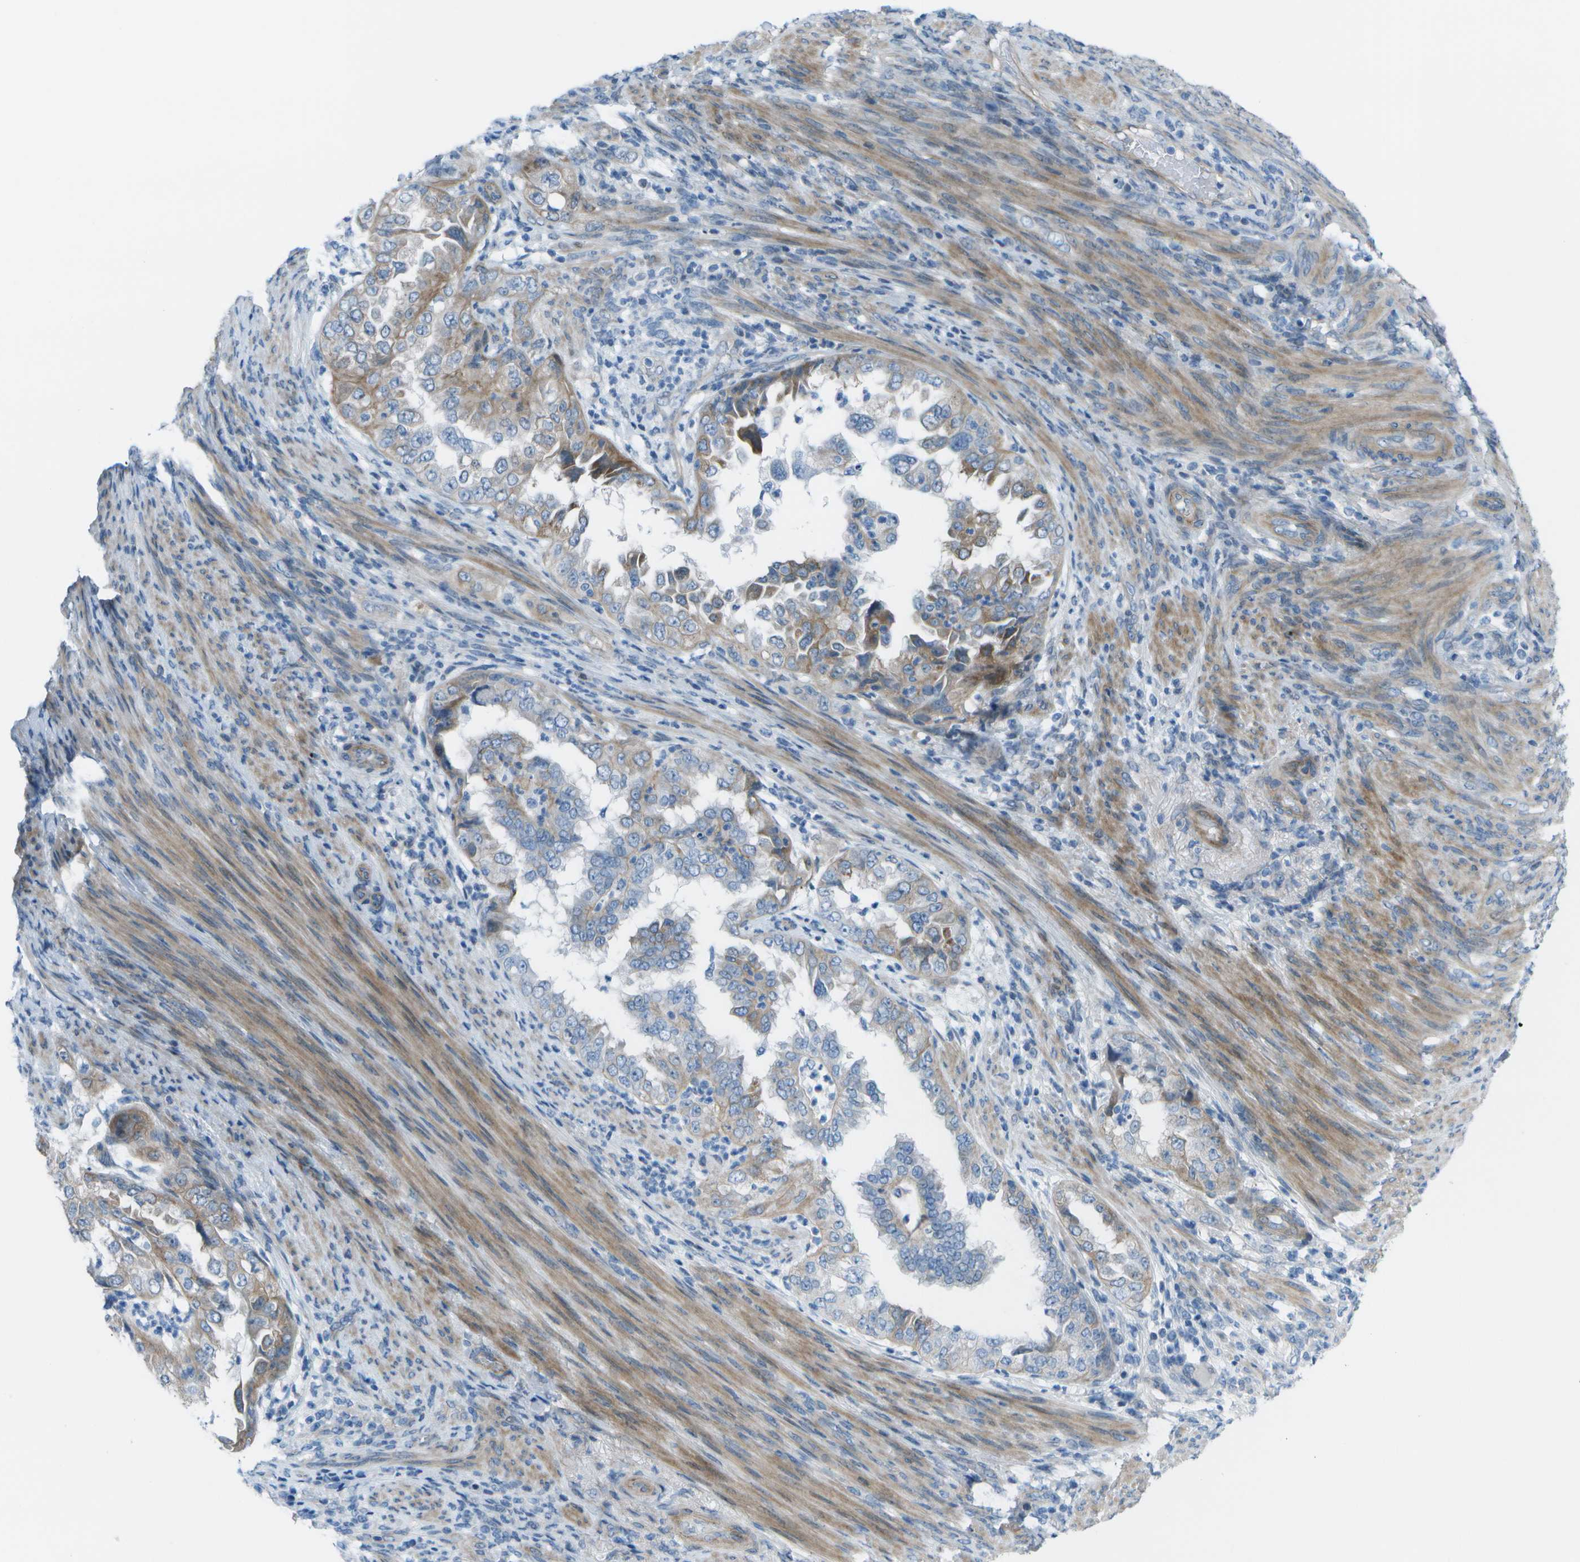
{"staining": {"intensity": "weak", "quantity": "25%-75%", "location": "cytoplasmic/membranous"}, "tissue": "endometrial cancer", "cell_type": "Tumor cells", "image_type": "cancer", "snomed": [{"axis": "morphology", "description": "Adenocarcinoma, NOS"}, {"axis": "topography", "description": "Endometrium"}], "caption": "Adenocarcinoma (endometrial) stained with a protein marker reveals weak staining in tumor cells.", "gene": "SORBS3", "patient": {"sex": "female", "age": 85}}